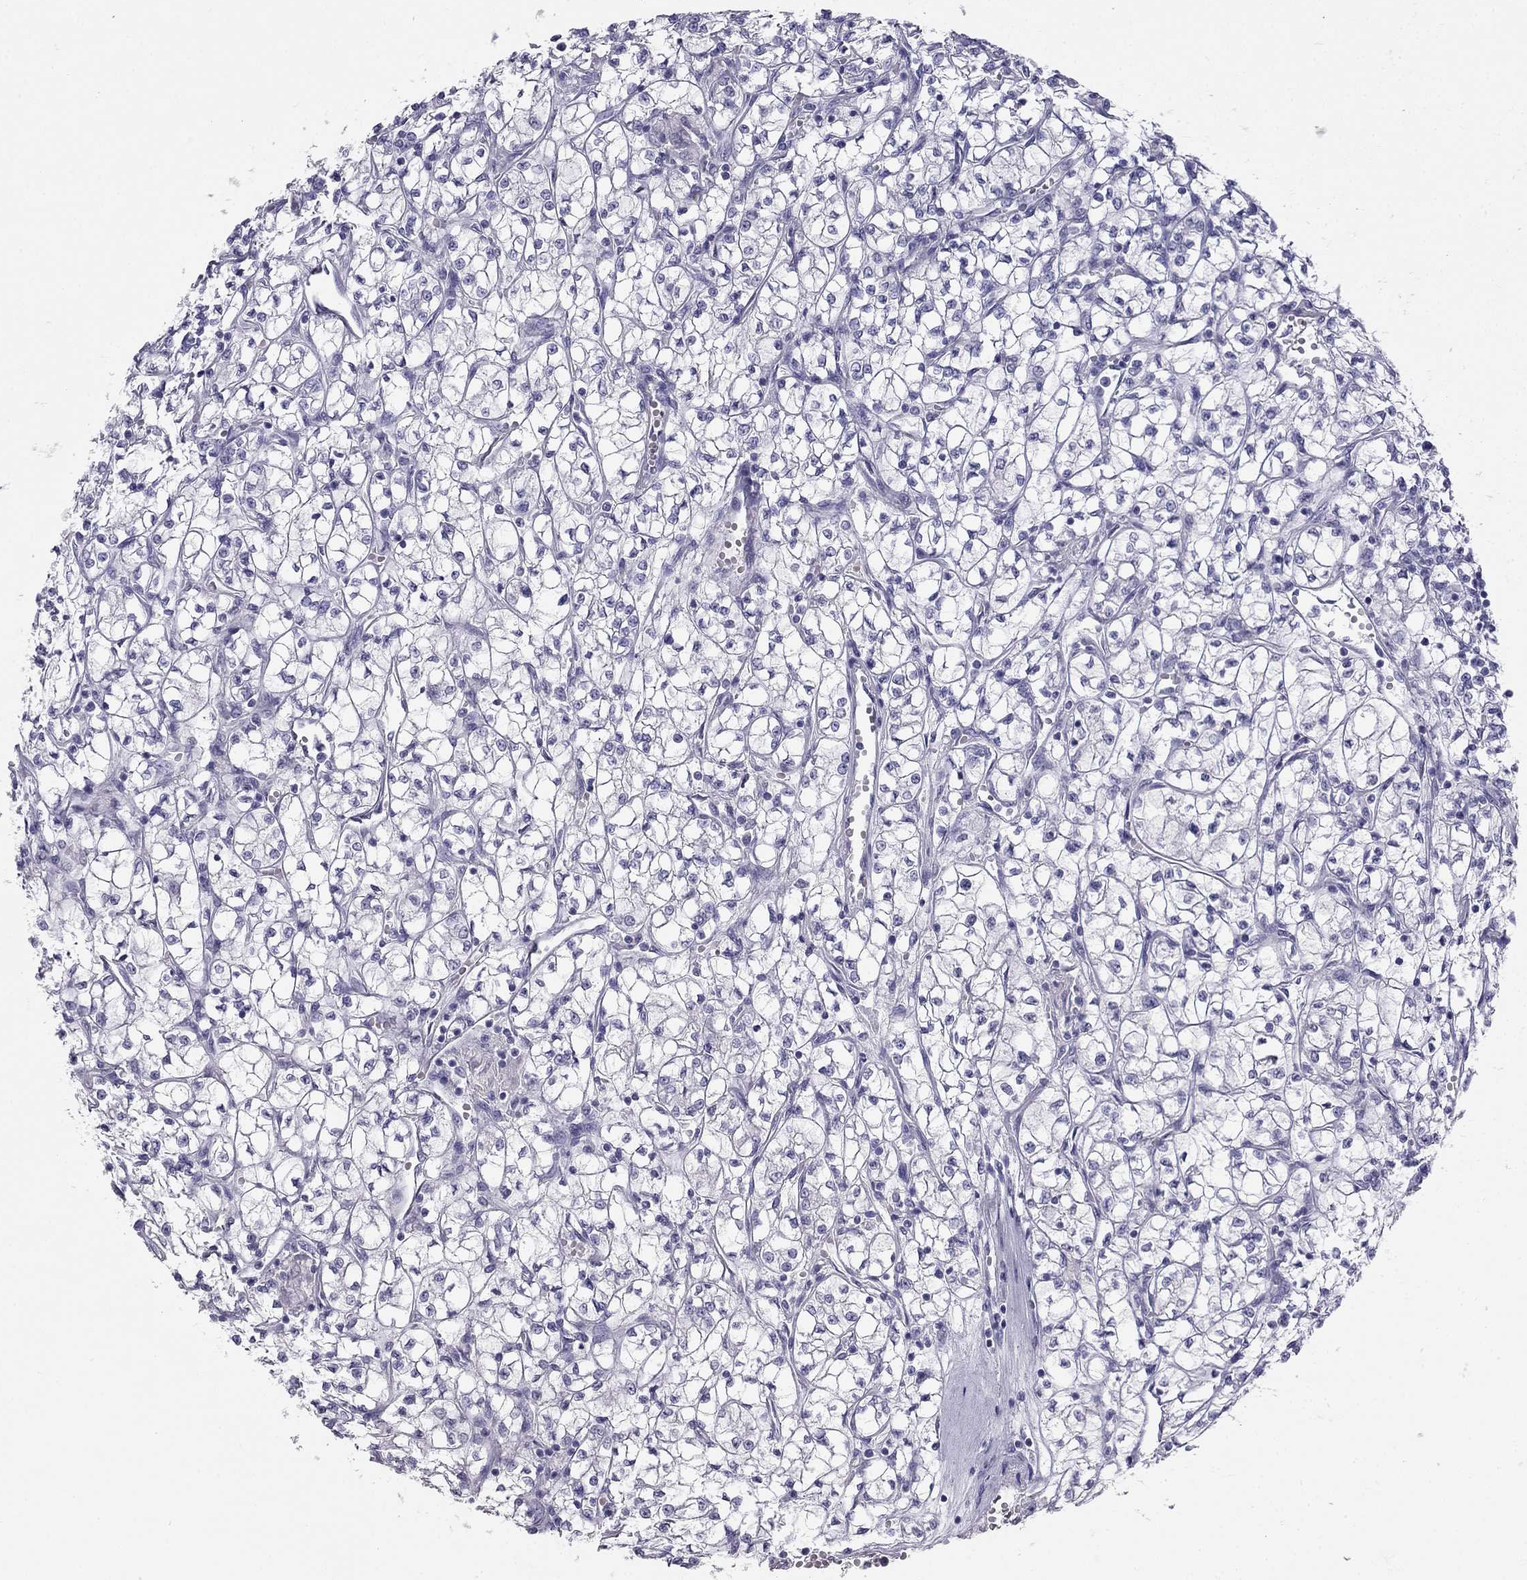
{"staining": {"intensity": "negative", "quantity": "none", "location": "none"}, "tissue": "renal cancer", "cell_type": "Tumor cells", "image_type": "cancer", "snomed": [{"axis": "morphology", "description": "Adenocarcinoma, NOS"}, {"axis": "topography", "description": "Kidney"}], "caption": "Tumor cells are negative for protein expression in human renal cancer (adenocarcinoma). The staining is performed using DAB (3,3'-diaminobenzidine) brown chromogen with nuclei counter-stained in using hematoxylin.", "gene": "KLRG1", "patient": {"sex": "female", "age": 64}}